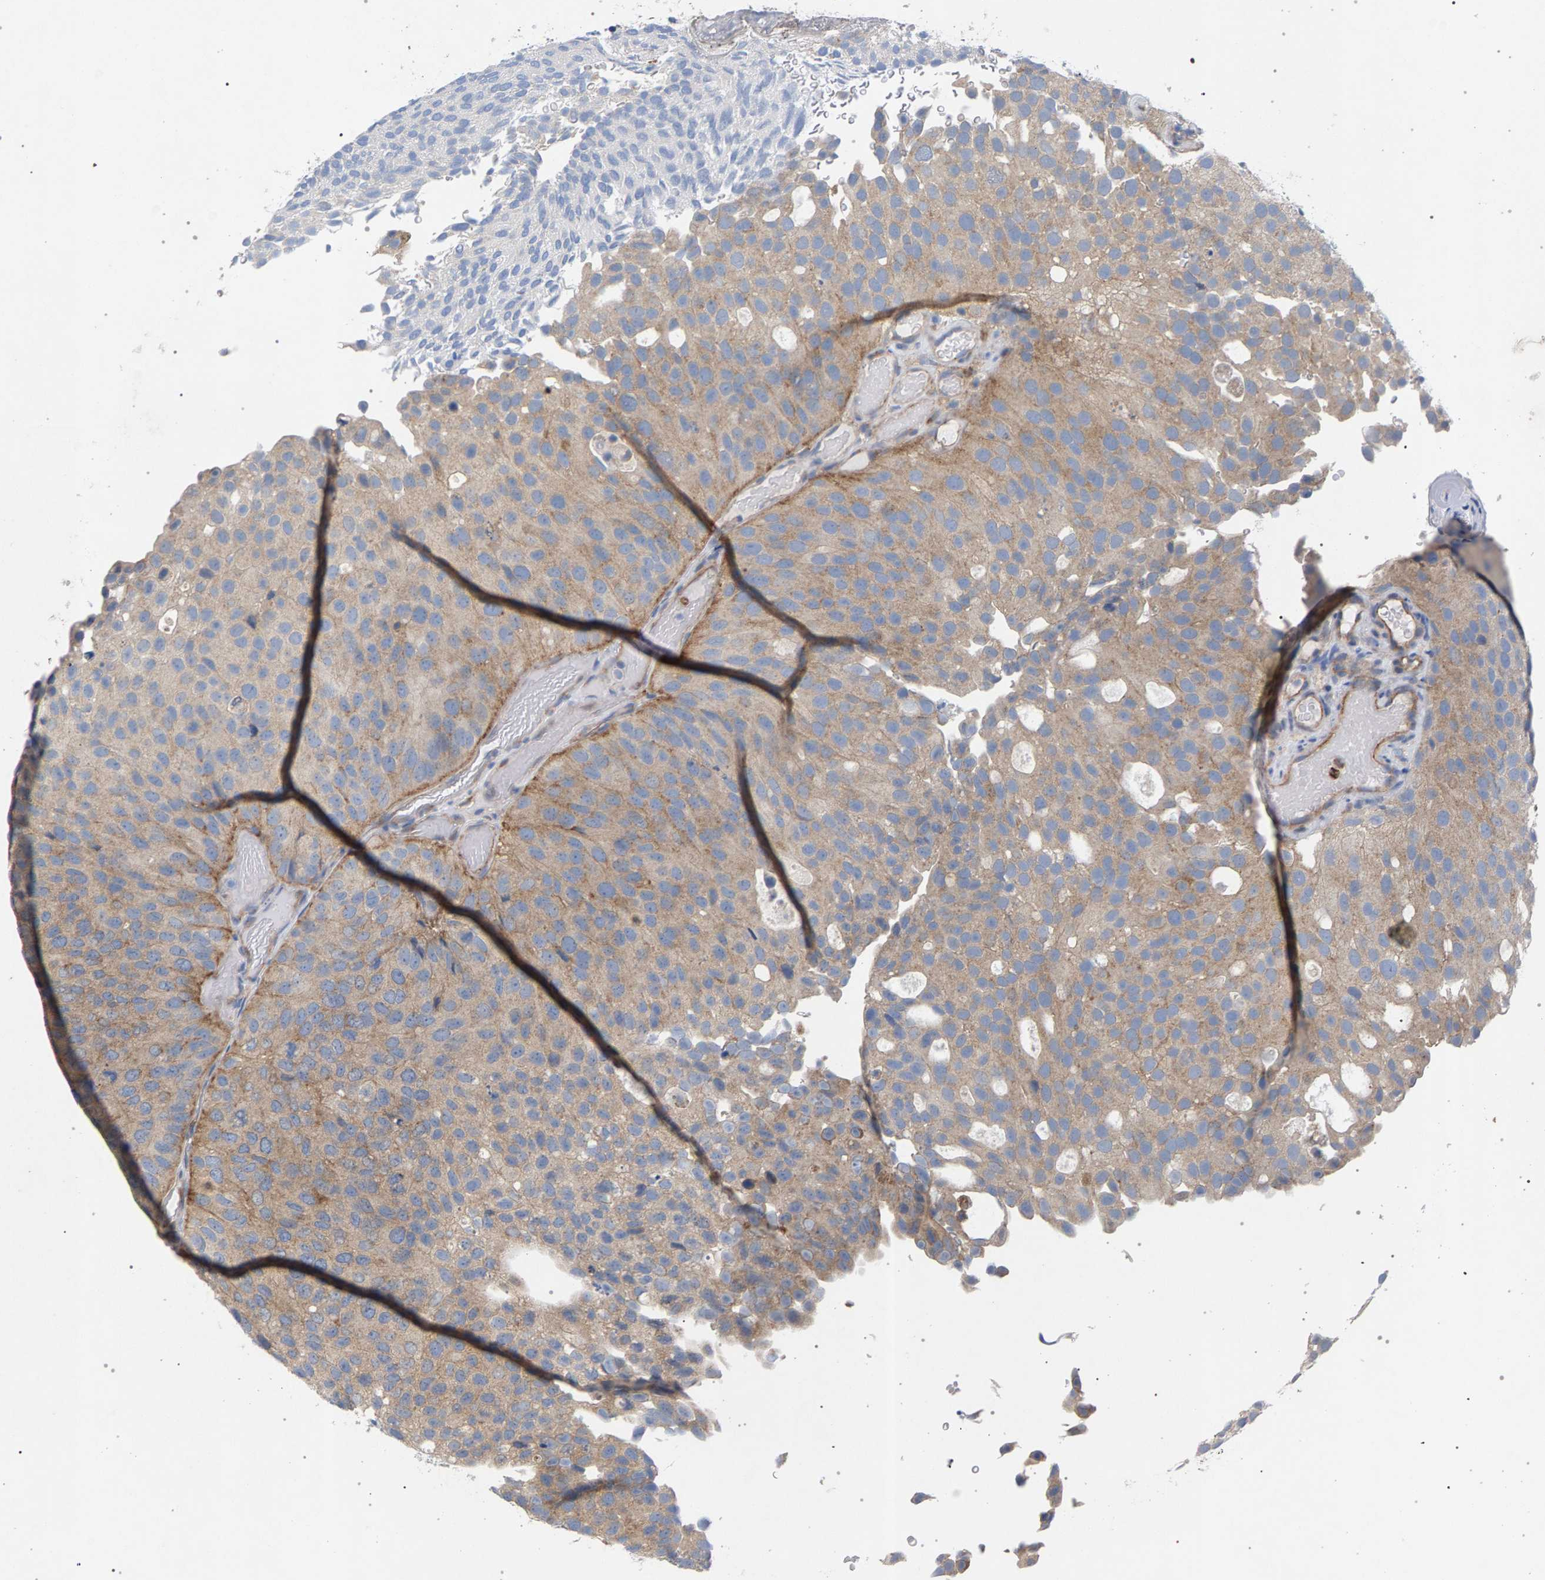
{"staining": {"intensity": "weak", "quantity": ">75%", "location": "cytoplasmic/membranous"}, "tissue": "urothelial cancer", "cell_type": "Tumor cells", "image_type": "cancer", "snomed": [{"axis": "morphology", "description": "Urothelial carcinoma, Low grade"}, {"axis": "topography", "description": "Urinary bladder"}], "caption": "Brown immunohistochemical staining in human urothelial cancer displays weak cytoplasmic/membranous expression in about >75% of tumor cells.", "gene": "MAMDC2", "patient": {"sex": "male", "age": 78}}